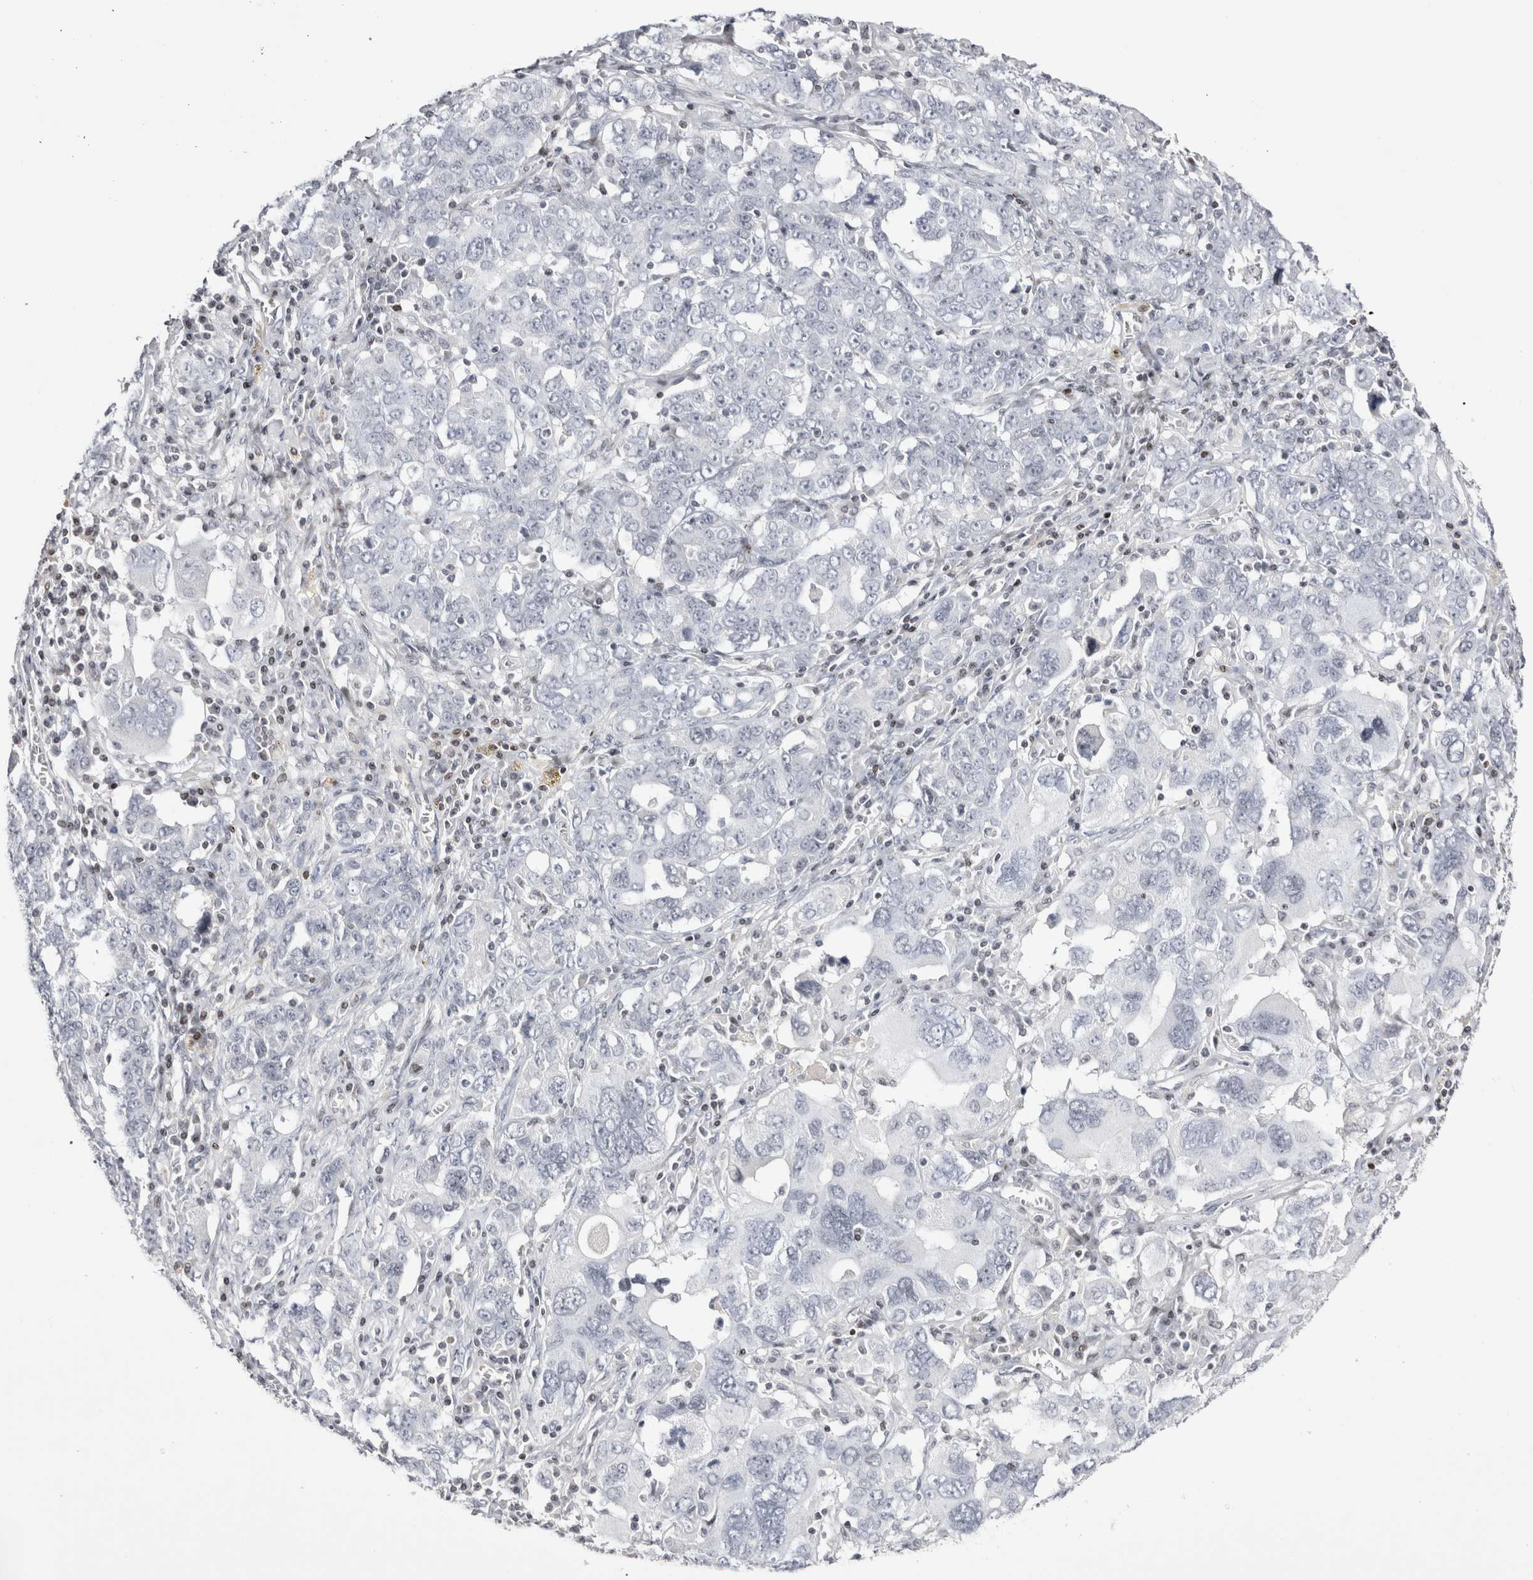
{"staining": {"intensity": "negative", "quantity": "none", "location": "none"}, "tissue": "ovarian cancer", "cell_type": "Tumor cells", "image_type": "cancer", "snomed": [{"axis": "morphology", "description": "Carcinoma, endometroid"}, {"axis": "topography", "description": "Ovary"}], "caption": "IHC photomicrograph of neoplastic tissue: human ovarian endometroid carcinoma stained with DAB exhibits no significant protein staining in tumor cells.", "gene": "FNDC8", "patient": {"sex": "female", "age": 62}}